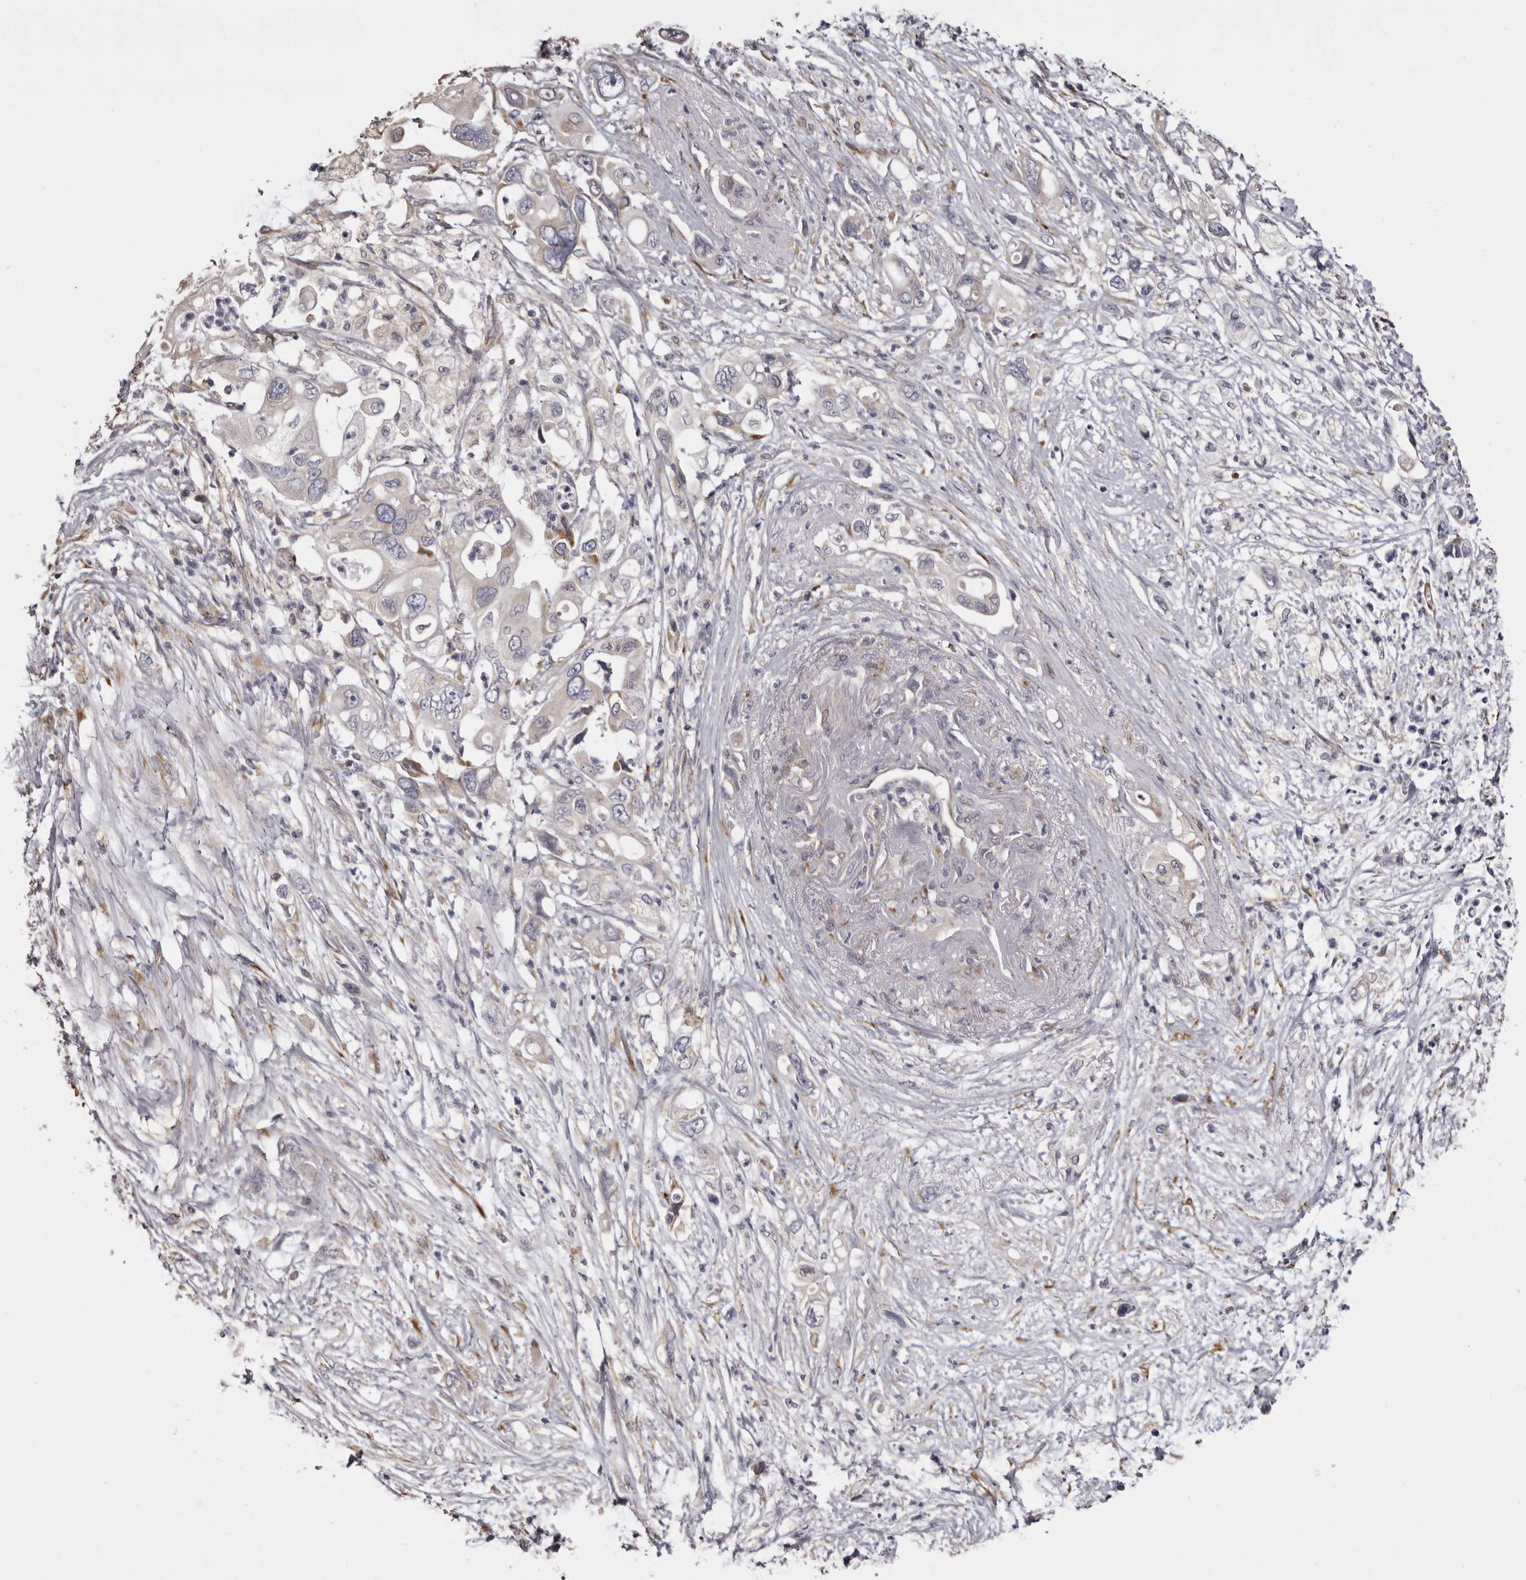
{"staining": {"intensity": "negative", "quantity": "none", "location": "none"}, "tissue": "pancreatic cancer", "cell_type": "Tumor cells", "image_type": "cancer", "snomed": [{"axis": "morphology", "description": "Adenocarcinoma, NOS"}, {"axis": "topography", "description": "Pancreas"}], "caption": "Photomicrograph shows no protein expression in tumor cells of pancreatic cancer tissue.", "gene": "PIGX", "patient": {"sex": "male", "age": 66}}